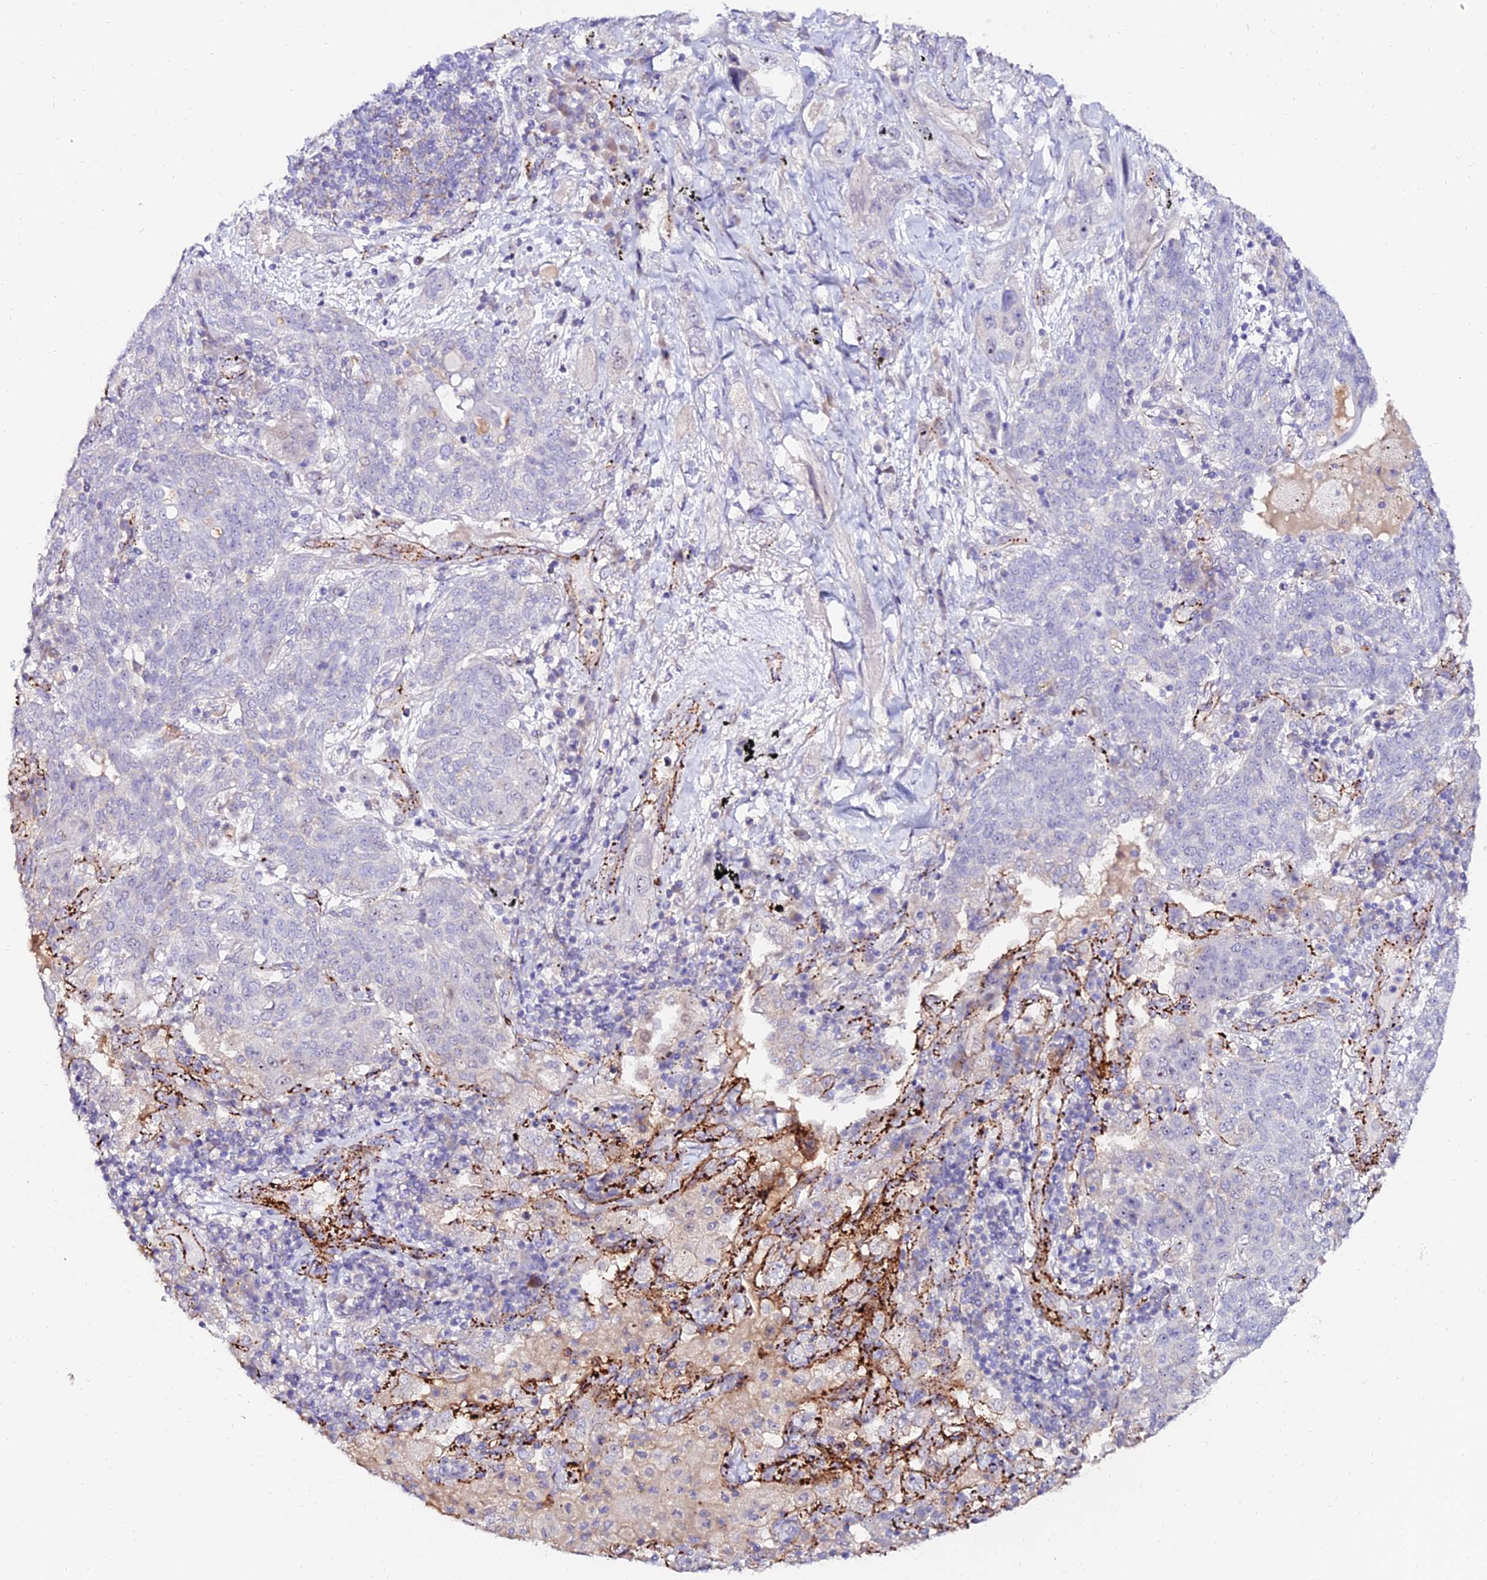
{"staining": {"intensity": "negative", "quantity": "none", "location": "none"}, "tissue": "lung cancer", "cell_type": "Tumor cells", "image_type": "cancer", "snomed": [{"axis": "morphology", "description": "Squamous cell carcinoma, NOS"}, {"axis": "topography", "description": "Lung"}], "caption": "This photomicrograph is of squamous cell carcinoma (lung) stained with immunohistochemistry (IHC) to label a protein in brown with the nuclei are counter-stained blue. There is no positivity in tumor cells.", "gene": "ALDH3B2", "patient": {"sex": "female", "age": 70}}